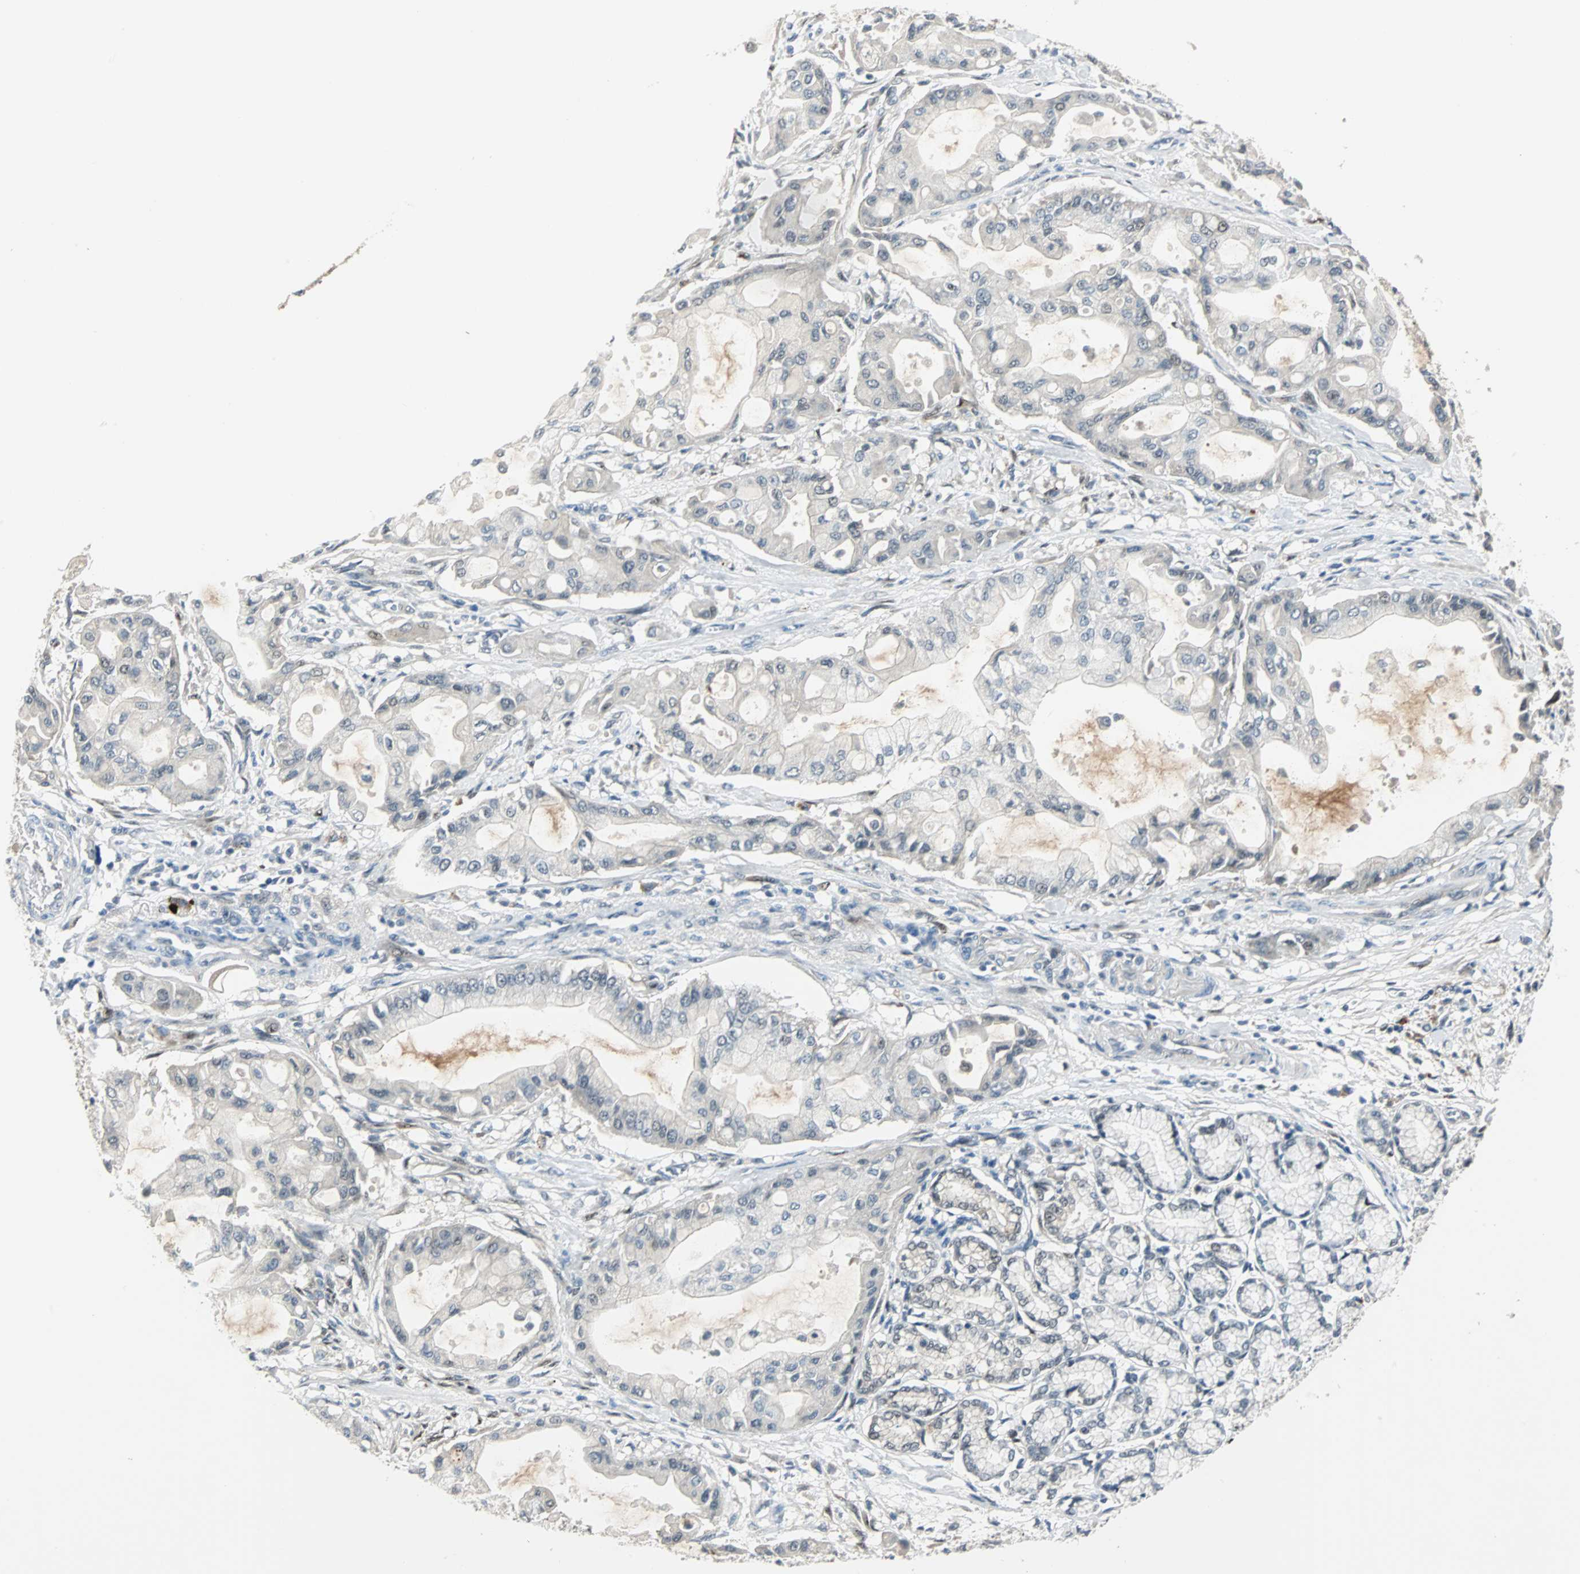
{"staining": {"intensity": "negative", "quantity": "none", "location": "none"}, "tissue": "pancreatic cancer", "cell_type": "Tumor cells", "image_type": "cancer", "snomed": [{"axis": "morphology", "description": "Adenocarcinoma, NOS"}, {"axis": "morphology", "description": "Adenocarcinoma, metastatic, NOS"}, {"axis": "topography", "description": "Lymph node"}, {"axis": "topography", "description": "Pancreas"}, {"axis": "topography", "description": "Duodenum"}], "caption": "Pancreatic cancer (adenocarcinoma) was stained to show a protein in brown. There is no significant positivity in tumor cells.", "gene": "FHL2", "patient": {"sex": "female", "age": 64}}